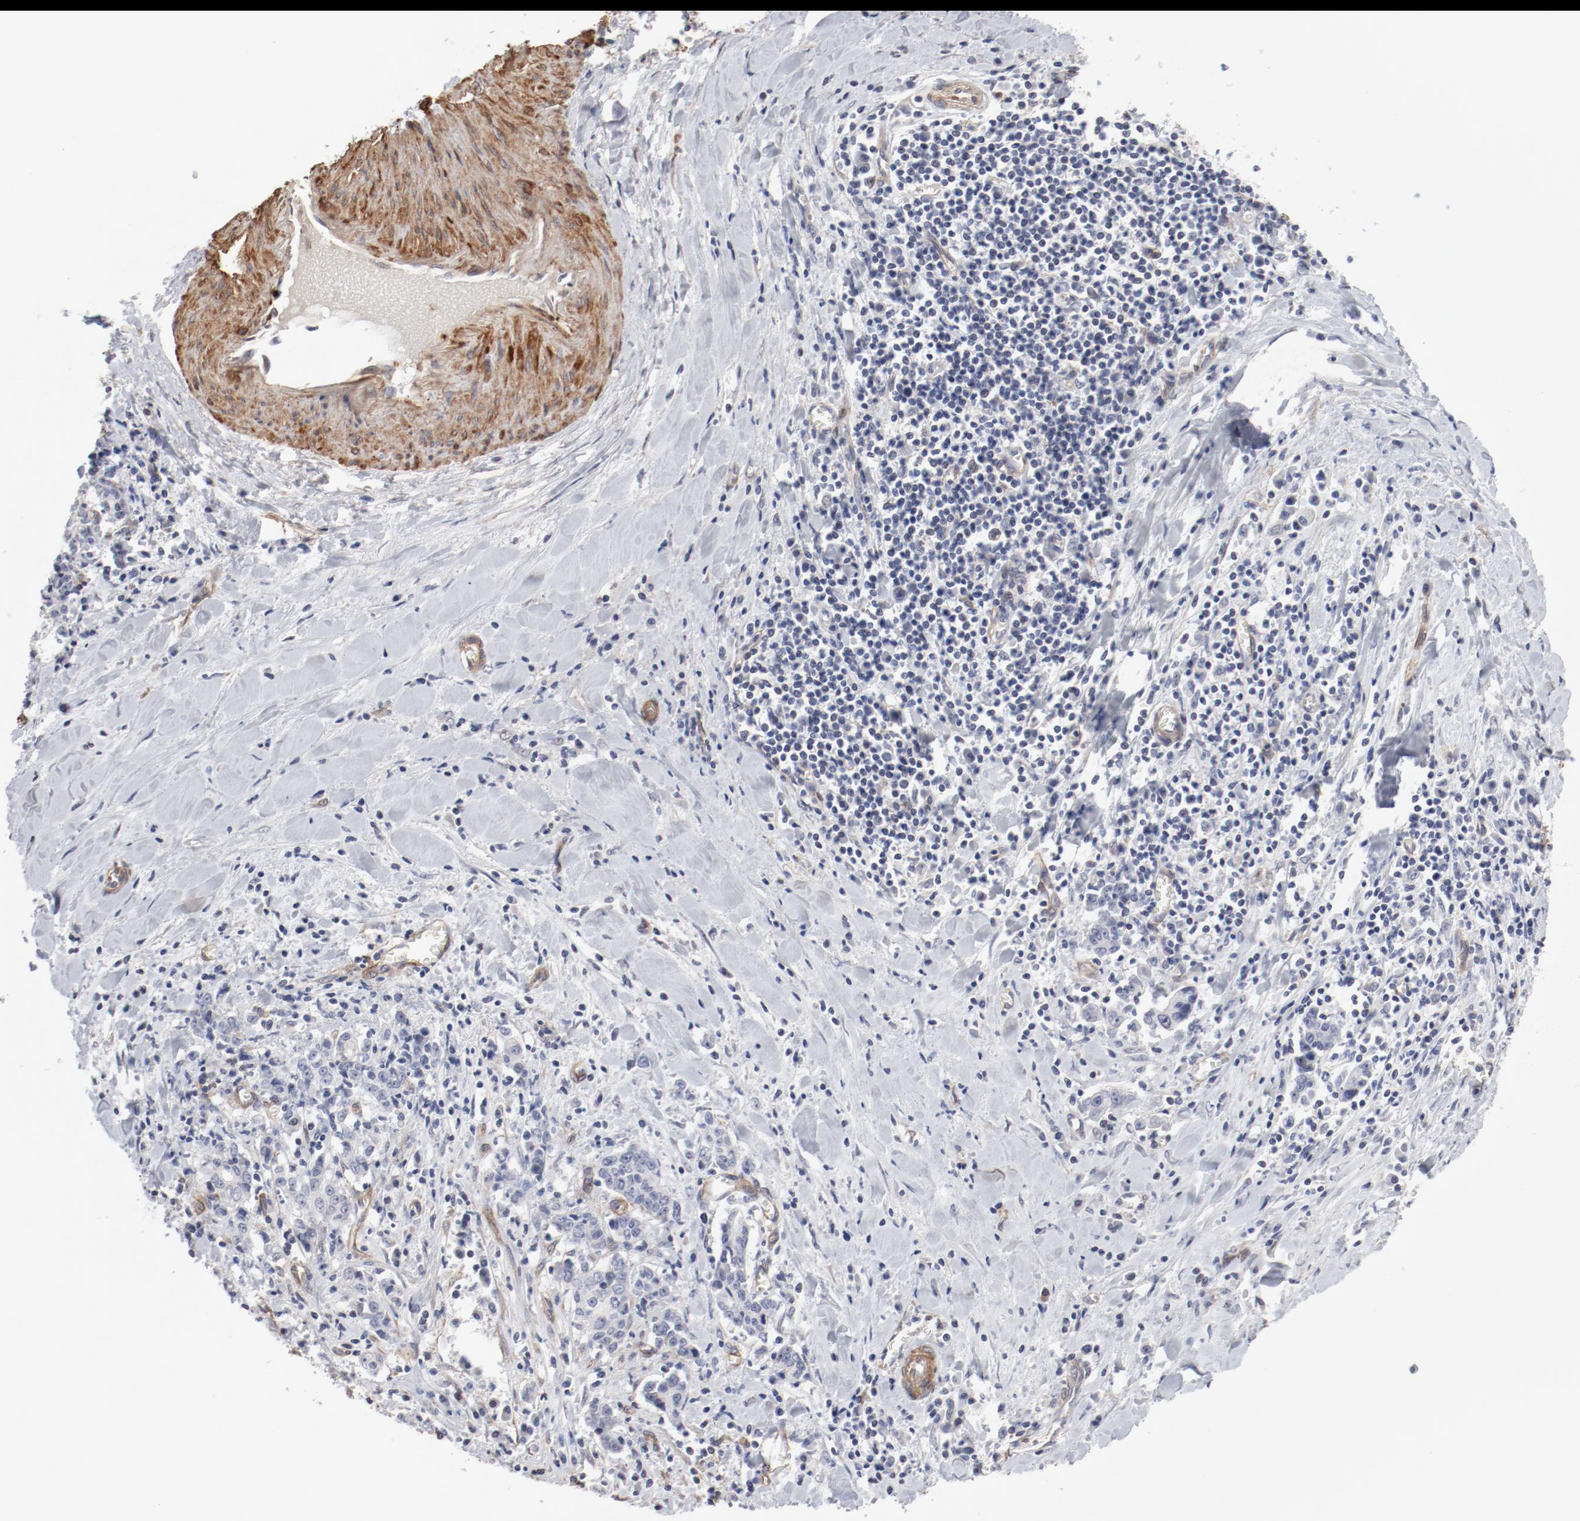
{"staining": {"intensity": "negative", "quantity": "none", "location": "none"}, "tissue": "liver cancer", "cell_type": "Tumor cells", "image_type": "cancer", "snomed": [{"axis": "morphology", "description": "Cholangiocarcinoma"}, {"axis": "topography", "description": "Liver"}], "caption": "DAB (3,3'-diaminobenzidine) immunohistochemical staining of human liver cancer (cholangiocarcinoma) exhibits no significant positivity in tumor cells.", "gene": "MAGED4", "patient": {"sex": "male", "age": 57}}